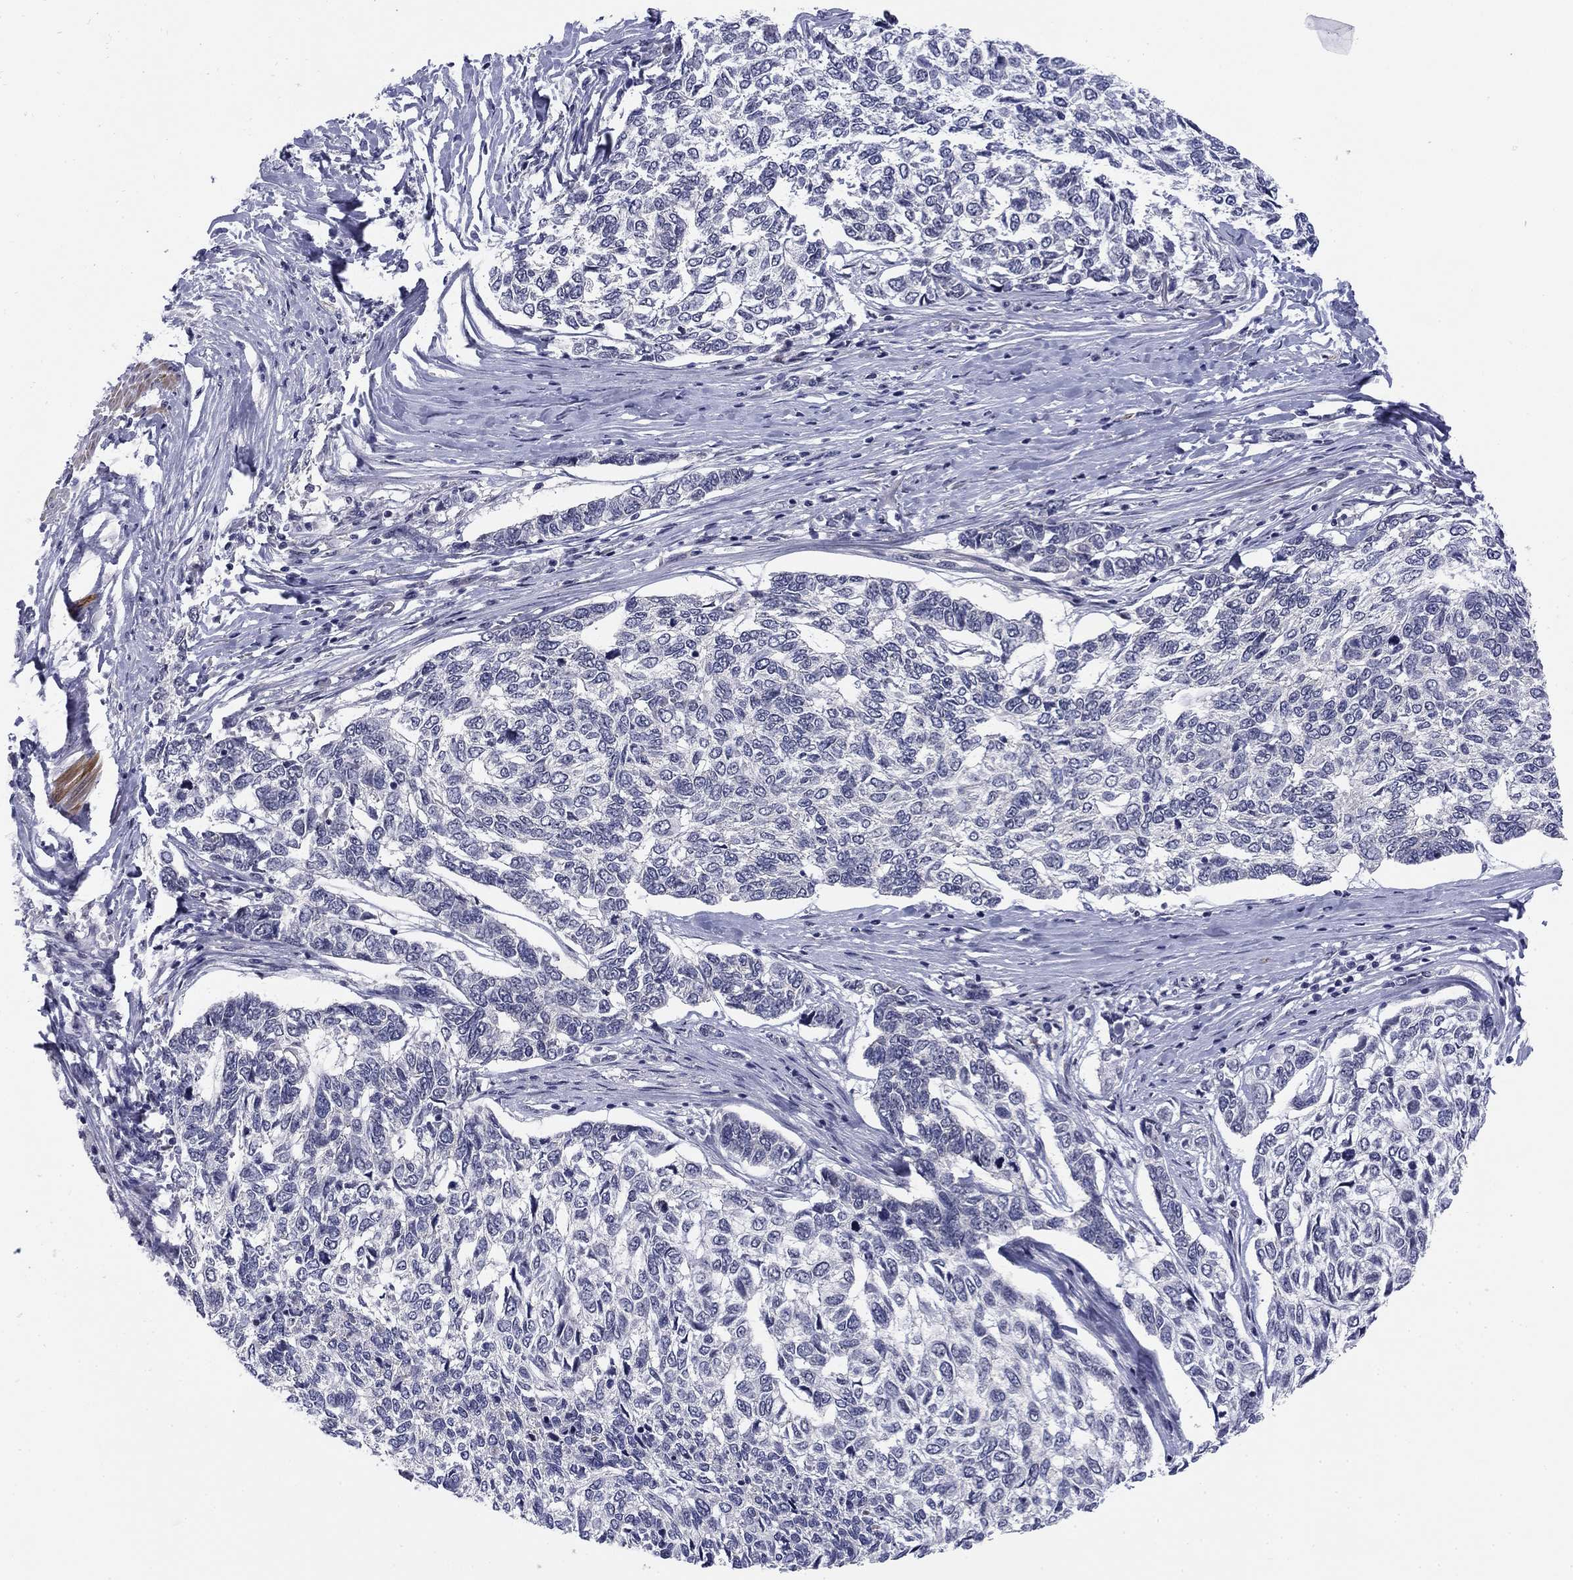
{"staining": {"intensity": "negative", "quantity": "none", "location": "none"}, "tissue": "skin cancer", "cell_type": "Tumor cells", "image_type": "cancer", "snomed": [{"axis": "morphology", "description": "Basal cell carcinoma"}, {"axis": "topography", "description": "Skin"}], "caption": "IHC image of neoplastic tissue: human skin cancer stained with DAB displays no significant protein positivity in tumor cells.", "gene": "TIGD4", "patient": {"sex": "female", "age": 65}}